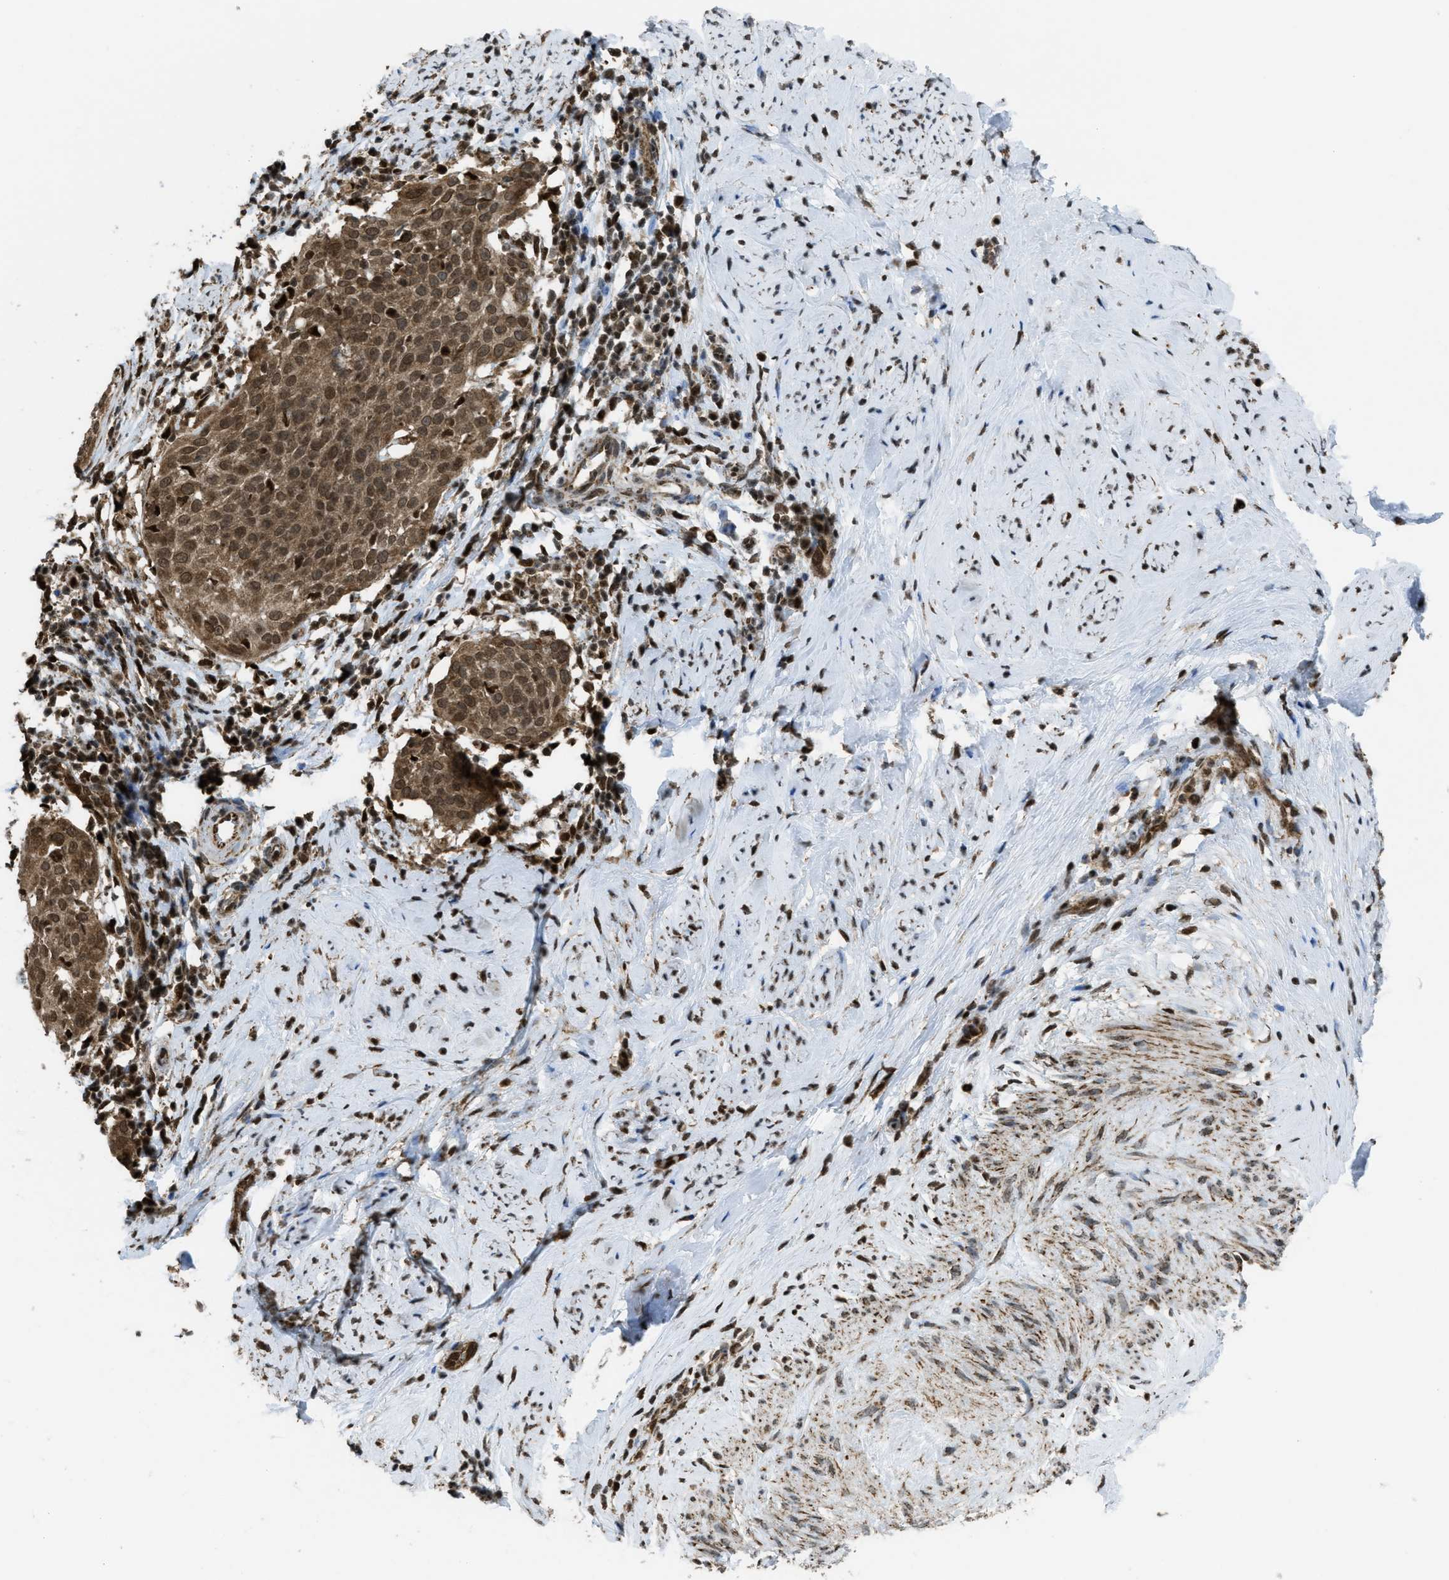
{"staining": {"intensity": "moderate", "quantity": ">75%", "location": "cytoplasmic/membranous,nuclear"}, "tissue": "cervical cancer", "cell_type": "Tumor cells", "image_type": "cancer", "snomed": [{"axis": "morphology", "description": "Squamous cell carcinoma, NOS"}, {"axis": "topography", "description": "Cervix"}], "caption": "Immunohistochemistry (IHC) micrograph of neoplastic tissue: human cervical cancer stained using immunohistochemistry reveals medium levels of moderate protein expression localized specifically in the cytoplasmic/membranous and nuclear of tumor cells, appearing as a cytoplasmic/membranous and nuclear brown color.", "gene": "TNPO1", "patient": {"sex": "female", "age": 51}}